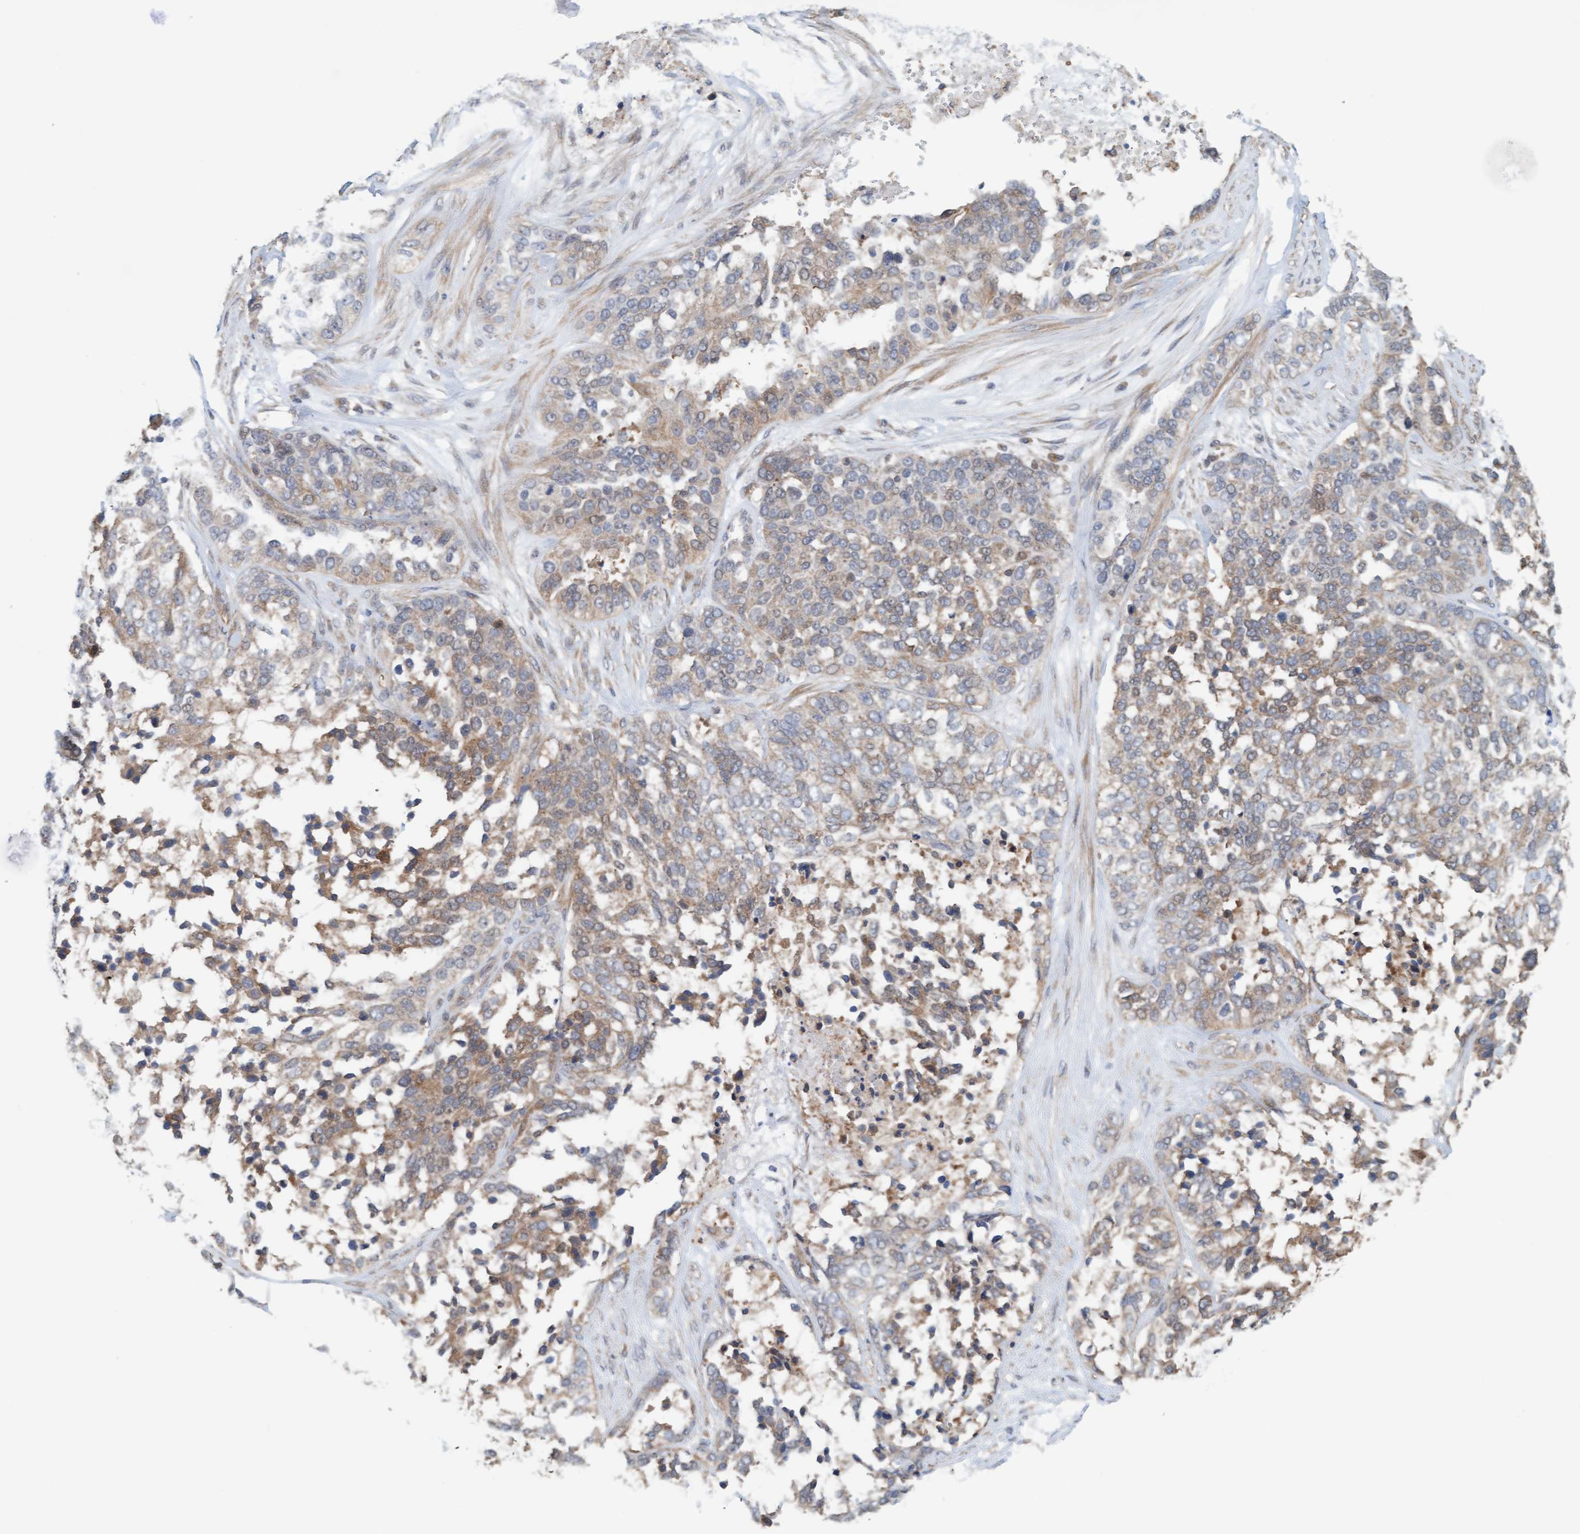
{"staining": {"intensity": "moderate", "quantity": "25%-75%", "location": "cytoplasmic/membranous"}, "tissue": "ovarian cancer", "cell_type": "Tumor cells", "image_type": "cancer", "snomed": [{"axis": "morphology", "description": "Cystadenocarcinoma, serous, NOS"}, {"axis": "topography", "description": "Ovary"}], "caption": "High-magnification brightfield microscopy of serous cystadenocarcinoma (ovarian) stained with DAB (brown) and counterstained with hematoxylin (blue). tumor cells exhibit moderate cytoplasmic/membranous positivity is appreciated in about25%-75% of cells.", "gene": "UBAP1", "patient": {"sex": "female", "age": 44}}